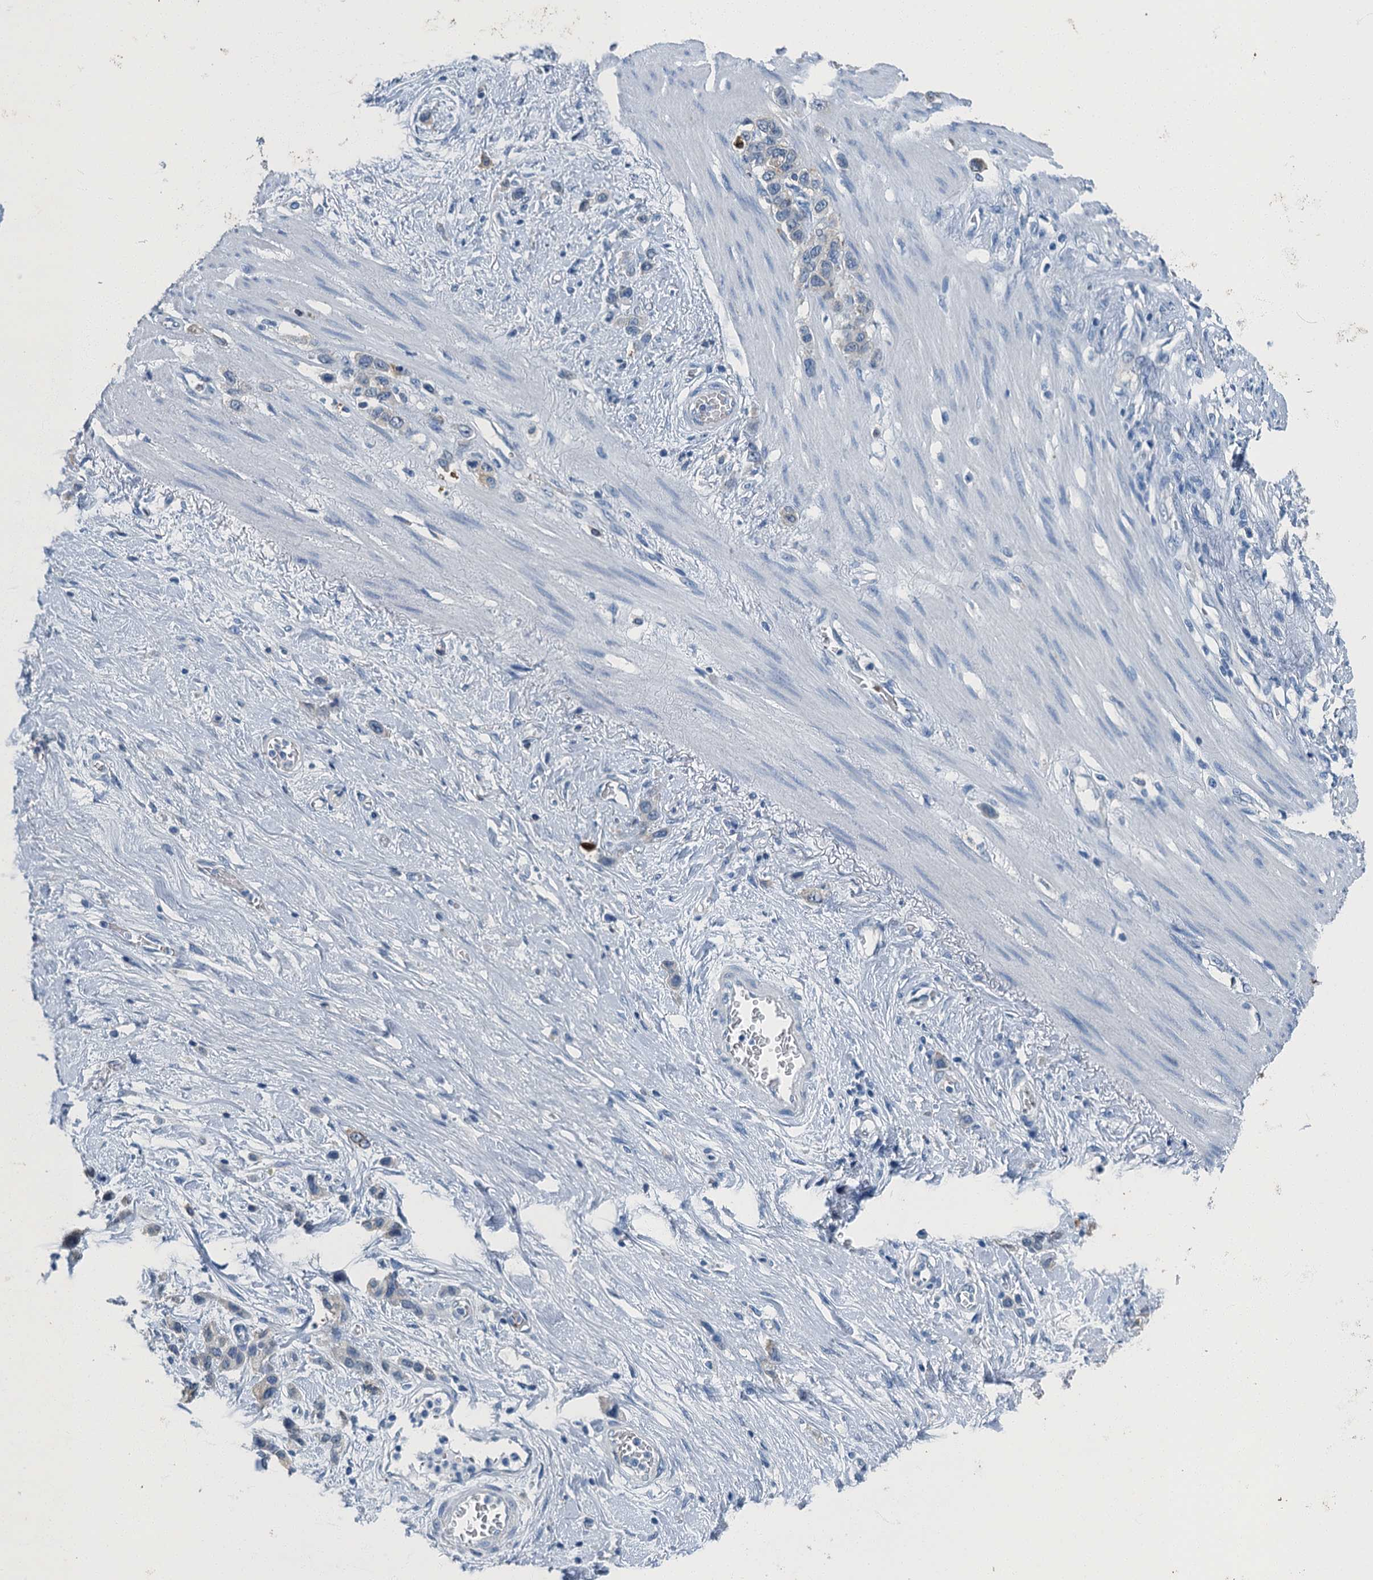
{"staining": {"intensity": "weak", "quantity": "<25%", "location": "cytoplasmic/membranous"}, "tissue": "stomach cancer", "cell_type": "Tumor cells", "image_type": "cancer", "snomed": [{"axis": "morphology", "description": "Adenocarcinoma, NOS"}, {"axis": "morphology", "description": "Adenocarcinoma, High grade"}, {"axis": "topography", "description": "Stomach, upper"}, {"axis": "topography", "description": "Stomach, lower"}], "caption": "This image is of stomach high-grade adenocarcinoma stained with immunohistochemistry (IHC) to label a protein in brown with the nuclei are counter-stained blue. There is no positivity in tumor cells.", "gene": "GADL1", "patient": {"sex": "female", "age": 65}}